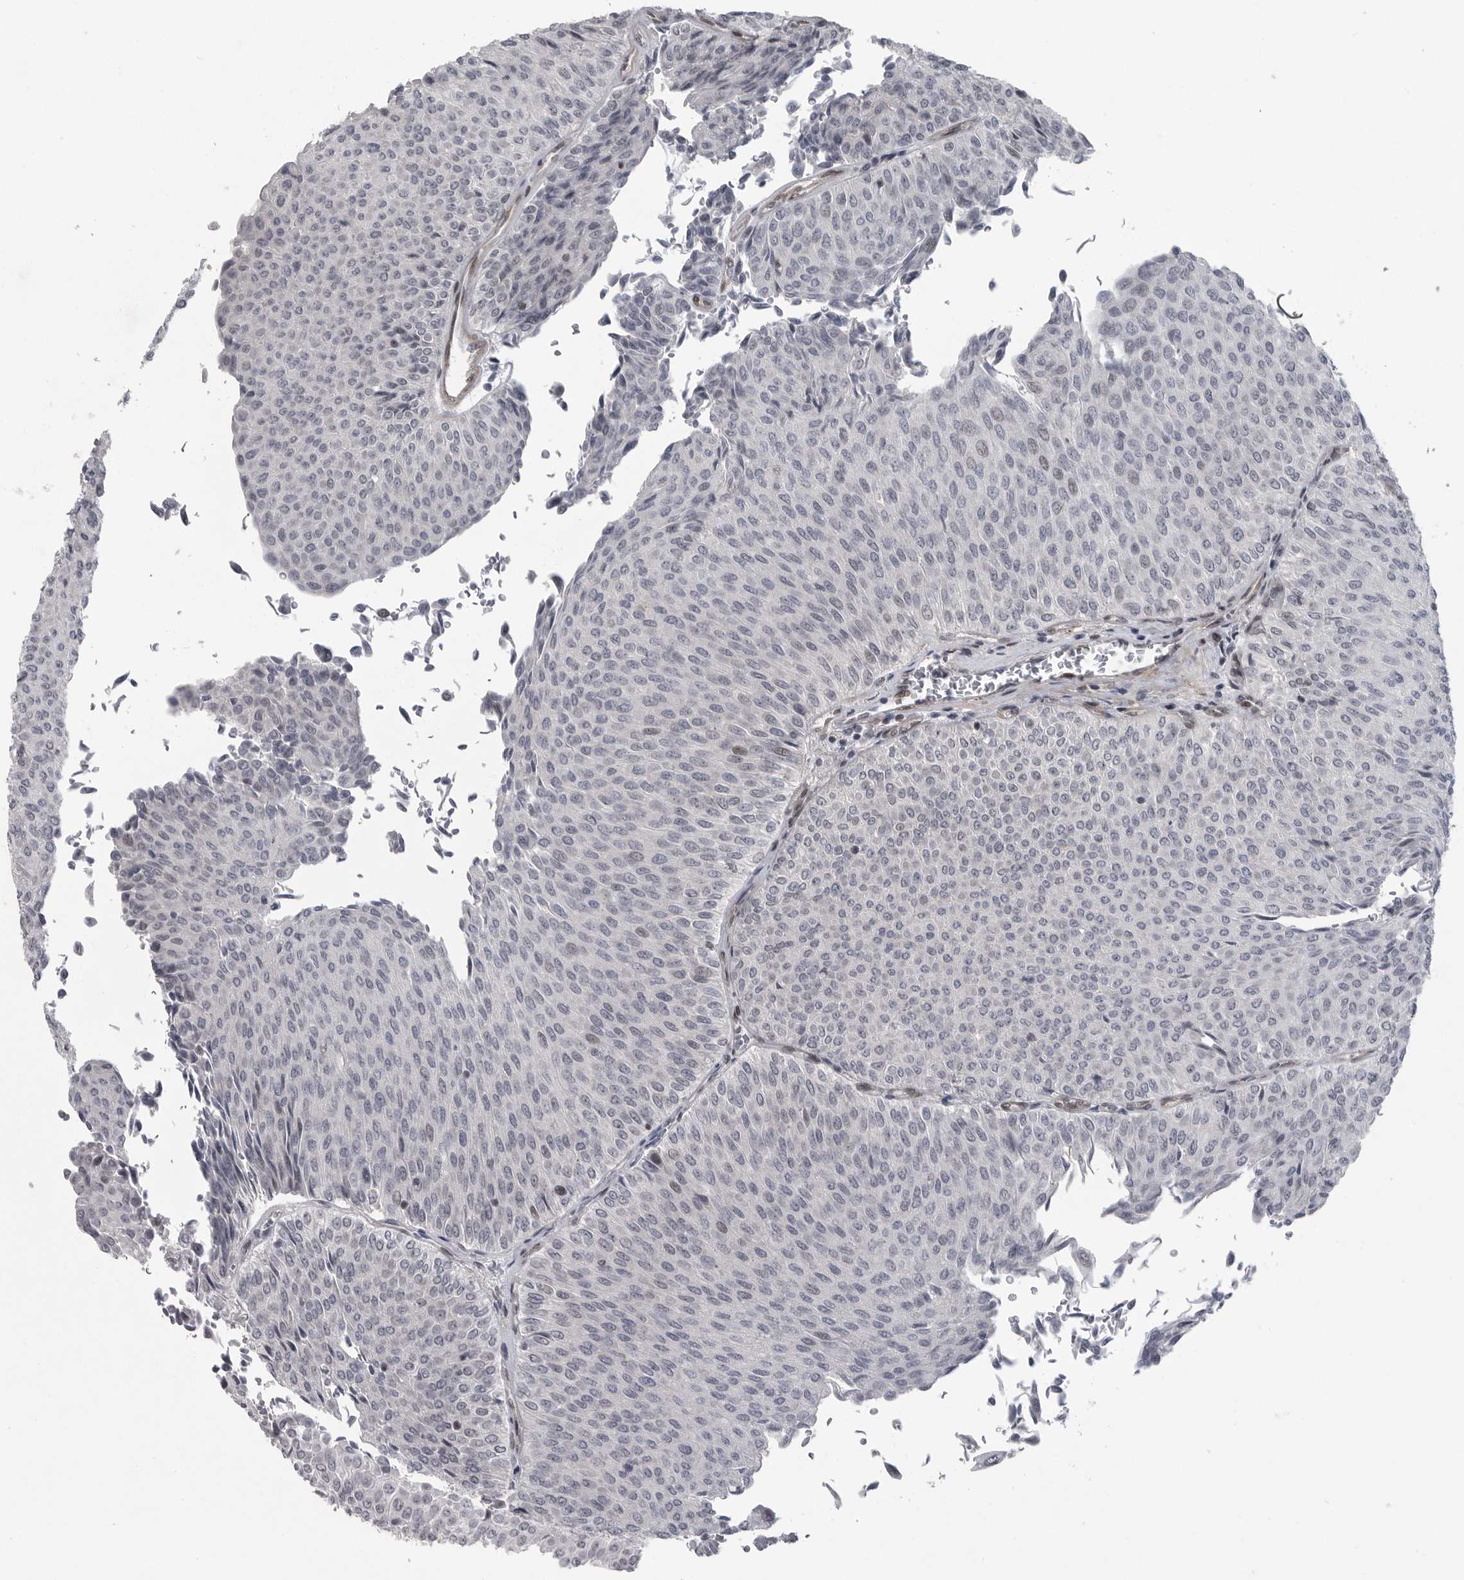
{"staining": {"intensity": "negative", "quantity": "none", "location": "none"}, "tissue": "urothelial cancer", "cell_type": "Tumor cells", "image_type": "cancer", "snomed": [{"axis": "morphology", "description": "Urothelial carcinoma, Low grade"}, {"axis": "topography", "description": "Urinary bladder"}], "caption": "Histopathology image shows no protein staining in tumor cells of urothelial cancer tissue. (DAB (3,3'-diaminobenzidine) immunohistochemistry (IHC), high magnification).", "gene": "HMGN3", "patient": {"sex": "male", "age": 78}}